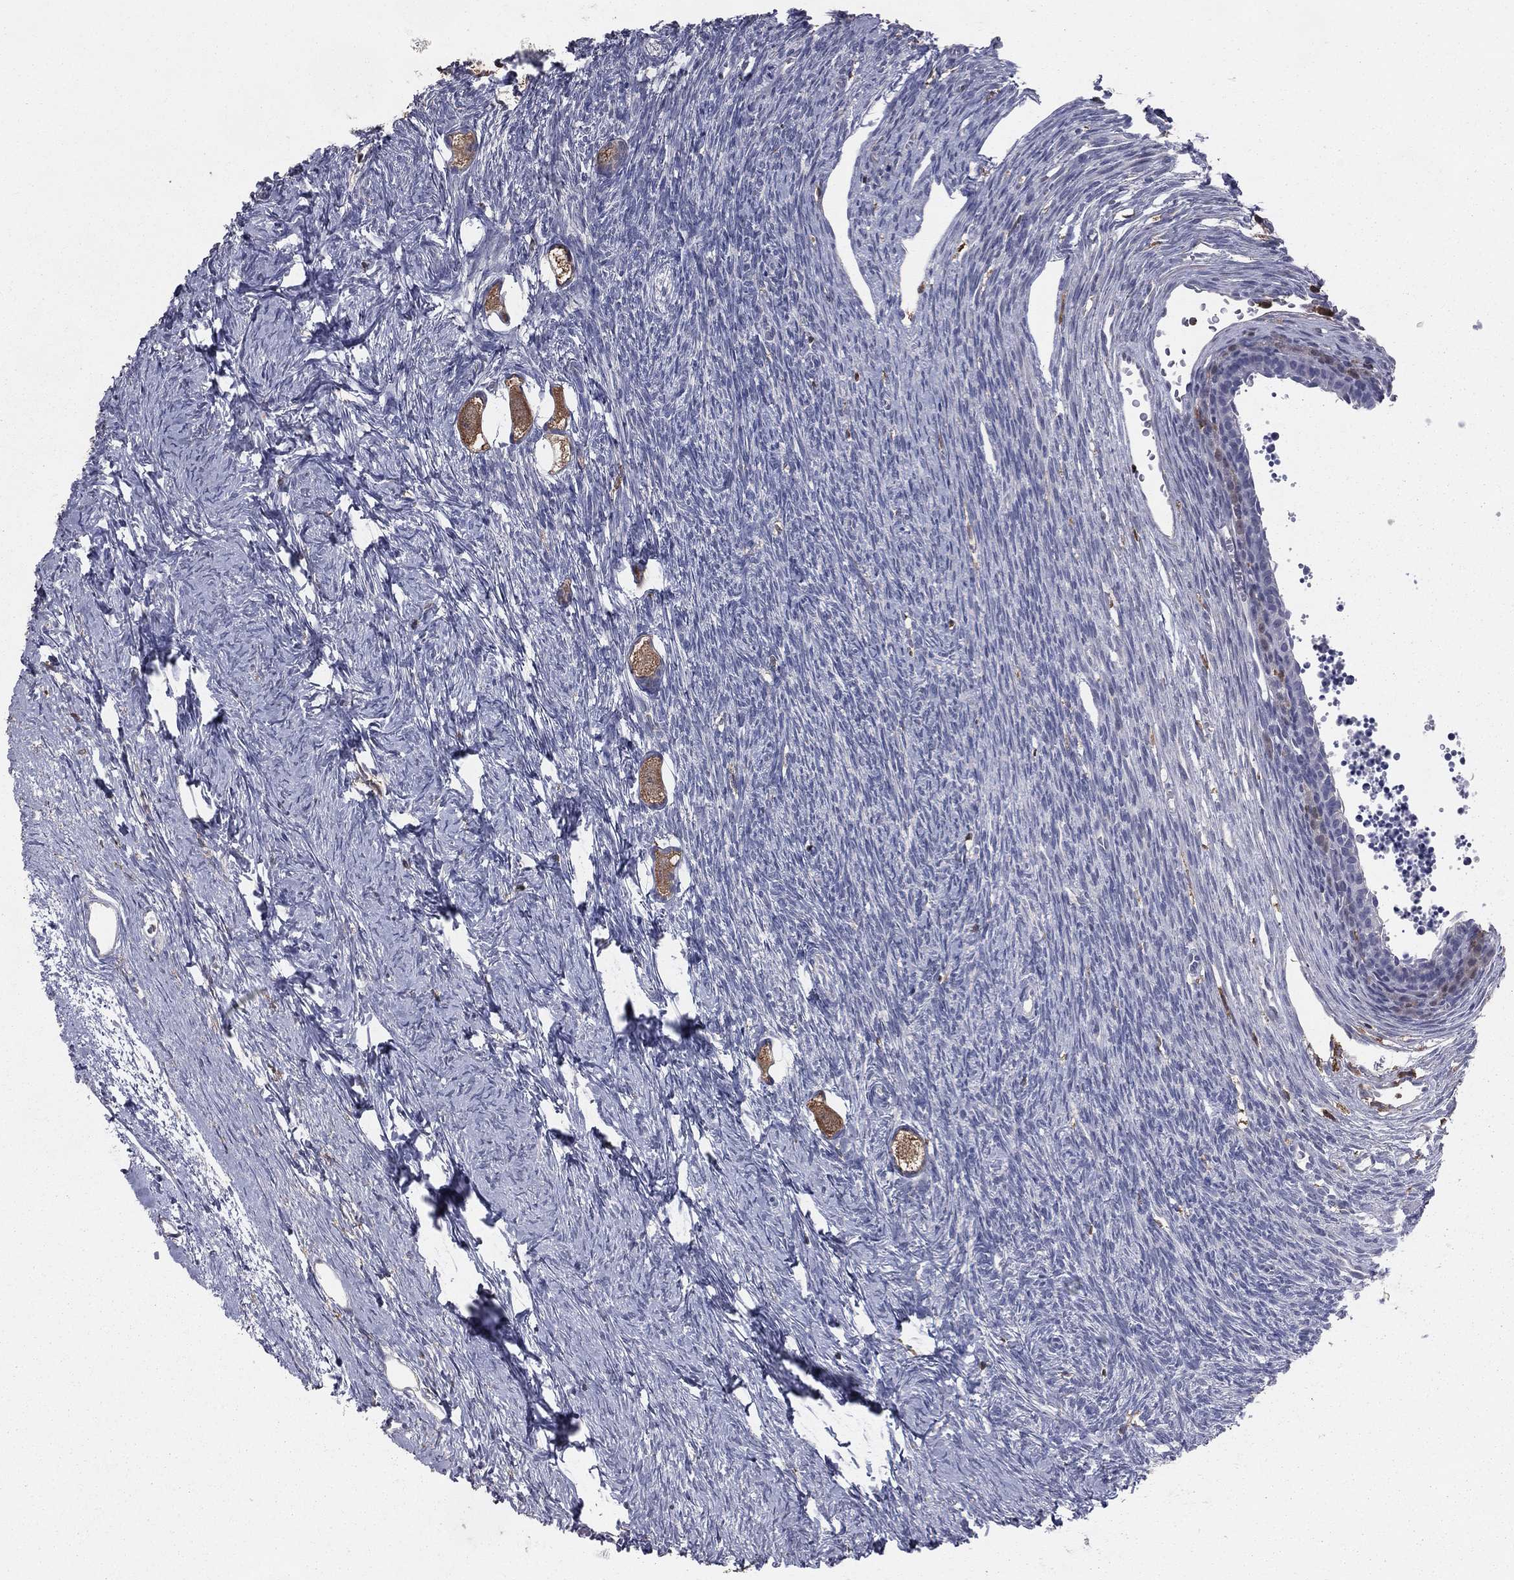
{"staining": {"intensity": "moderate", "quantity": ">75%", "location": "cytoplasmic/membranous"}, "tissue": "ovary", "cell_type": "Follicle cells", "image_type": "normal", "snomed": [{"axis": "morphology", "description": "Normal tissue, NOS"}, {"axis": "topography", "description": "Ovary"}], "caption": "Protein staining of benign ovary shows moderate cytoplasmic/membranous positivity in about >75% of follicle cells. (brown staining indicates protein expression, while blue staining denotes nuclei).", "gene": "PSTPIP1", "patient": {"sex": "female", "age": 27}}